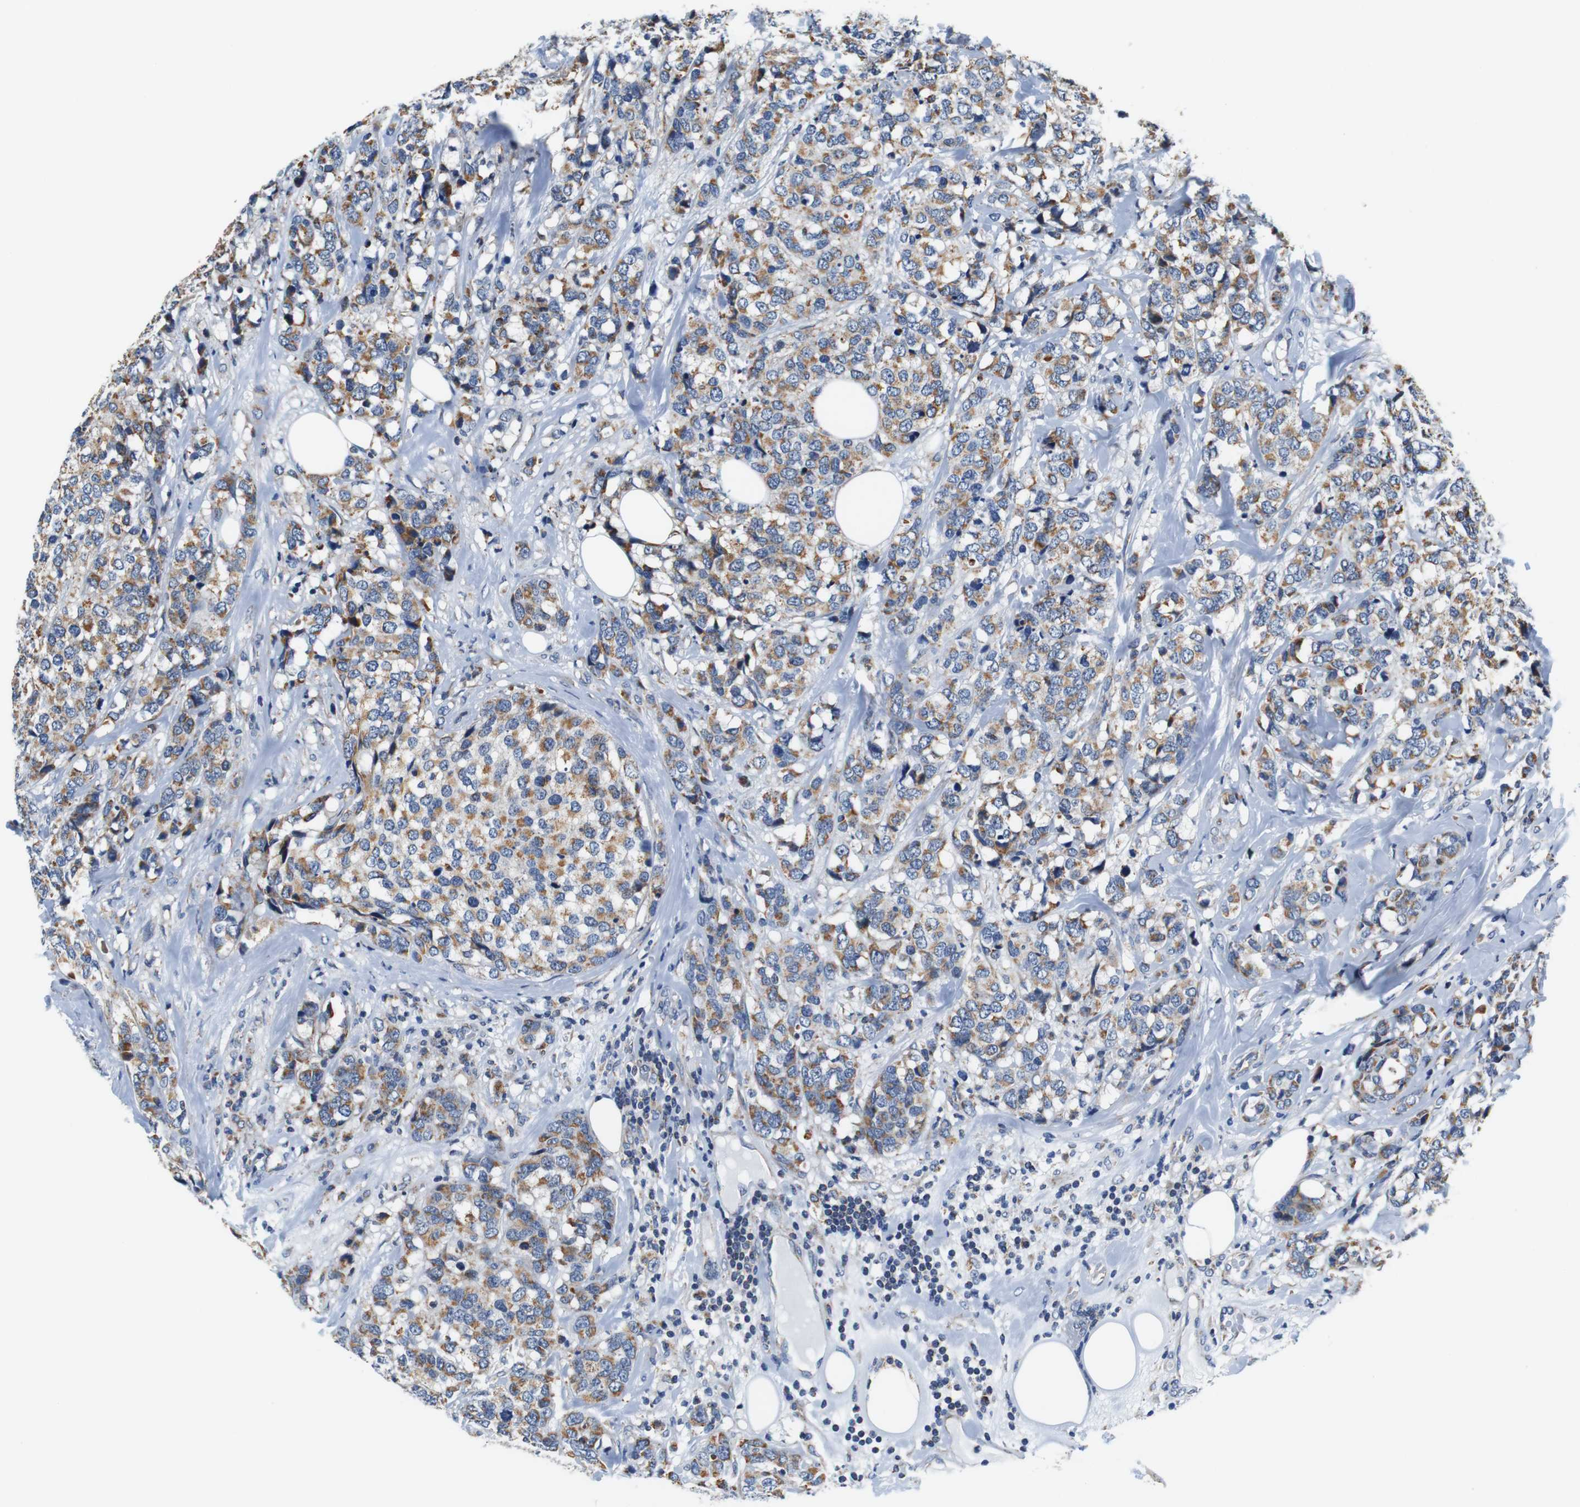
{"staining": {"intensity": "moderate", "quantity": ">75%", "location": "cytoplasmic/membranous"}, "tissue": "breast cancer", "cell_type": "Tumor cells", "image_type": "cancer", "snomed": [{"axis": "morphology", "description": "Lobular carcinoma"}, {"axis": "topography", "description": "Breast"}], "caption": "Breast cancer (lobular carcinoma) stained with a brown dye shows moderate cytoplasmic/membranous positive staining in about >75% of tumor cells.", "gene": "LRP4", "patient": {"sex": "female", "age": 59}}